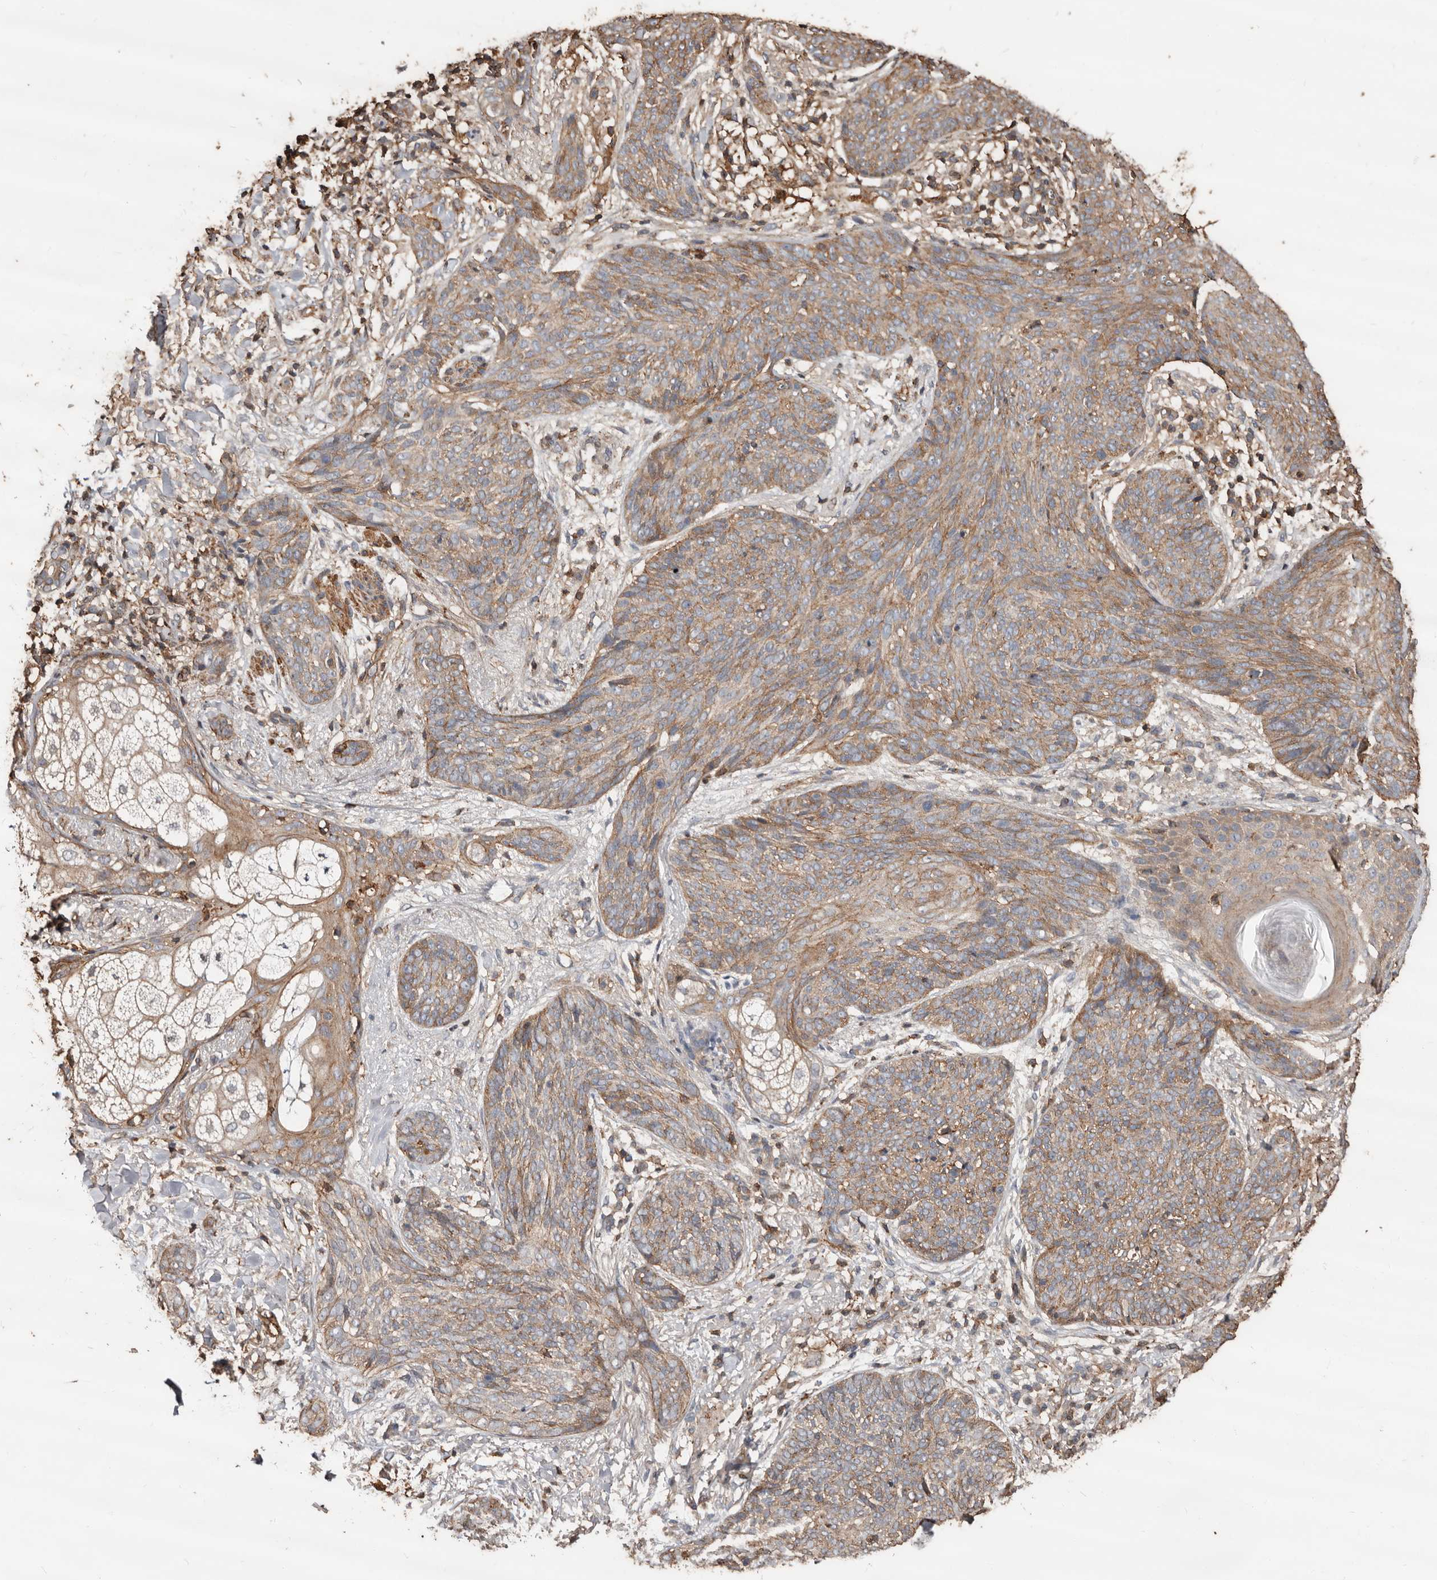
{"staining": {"intensity": "weak", "quantity": ">75%", "location": "cytoplasmic/membranous"}, "tissue": "skin cancer", "cell_type": "Tumor cells", "image_type": "cancer", "snomed": [{"axis": "morphology", "description": "Basal cell carcinoma"}, {"axis": "topography", "description": "Skin"}], "caption": "Approximately >75% of tumor cells in human skin cancer (basal cell carcinoma) reveal weak cytoplasmic/membranous protein expression as visualized by brown immunohistochemical staining.", "gene": "GSK3A", "patient": {"sex": "male", "age": 85}}